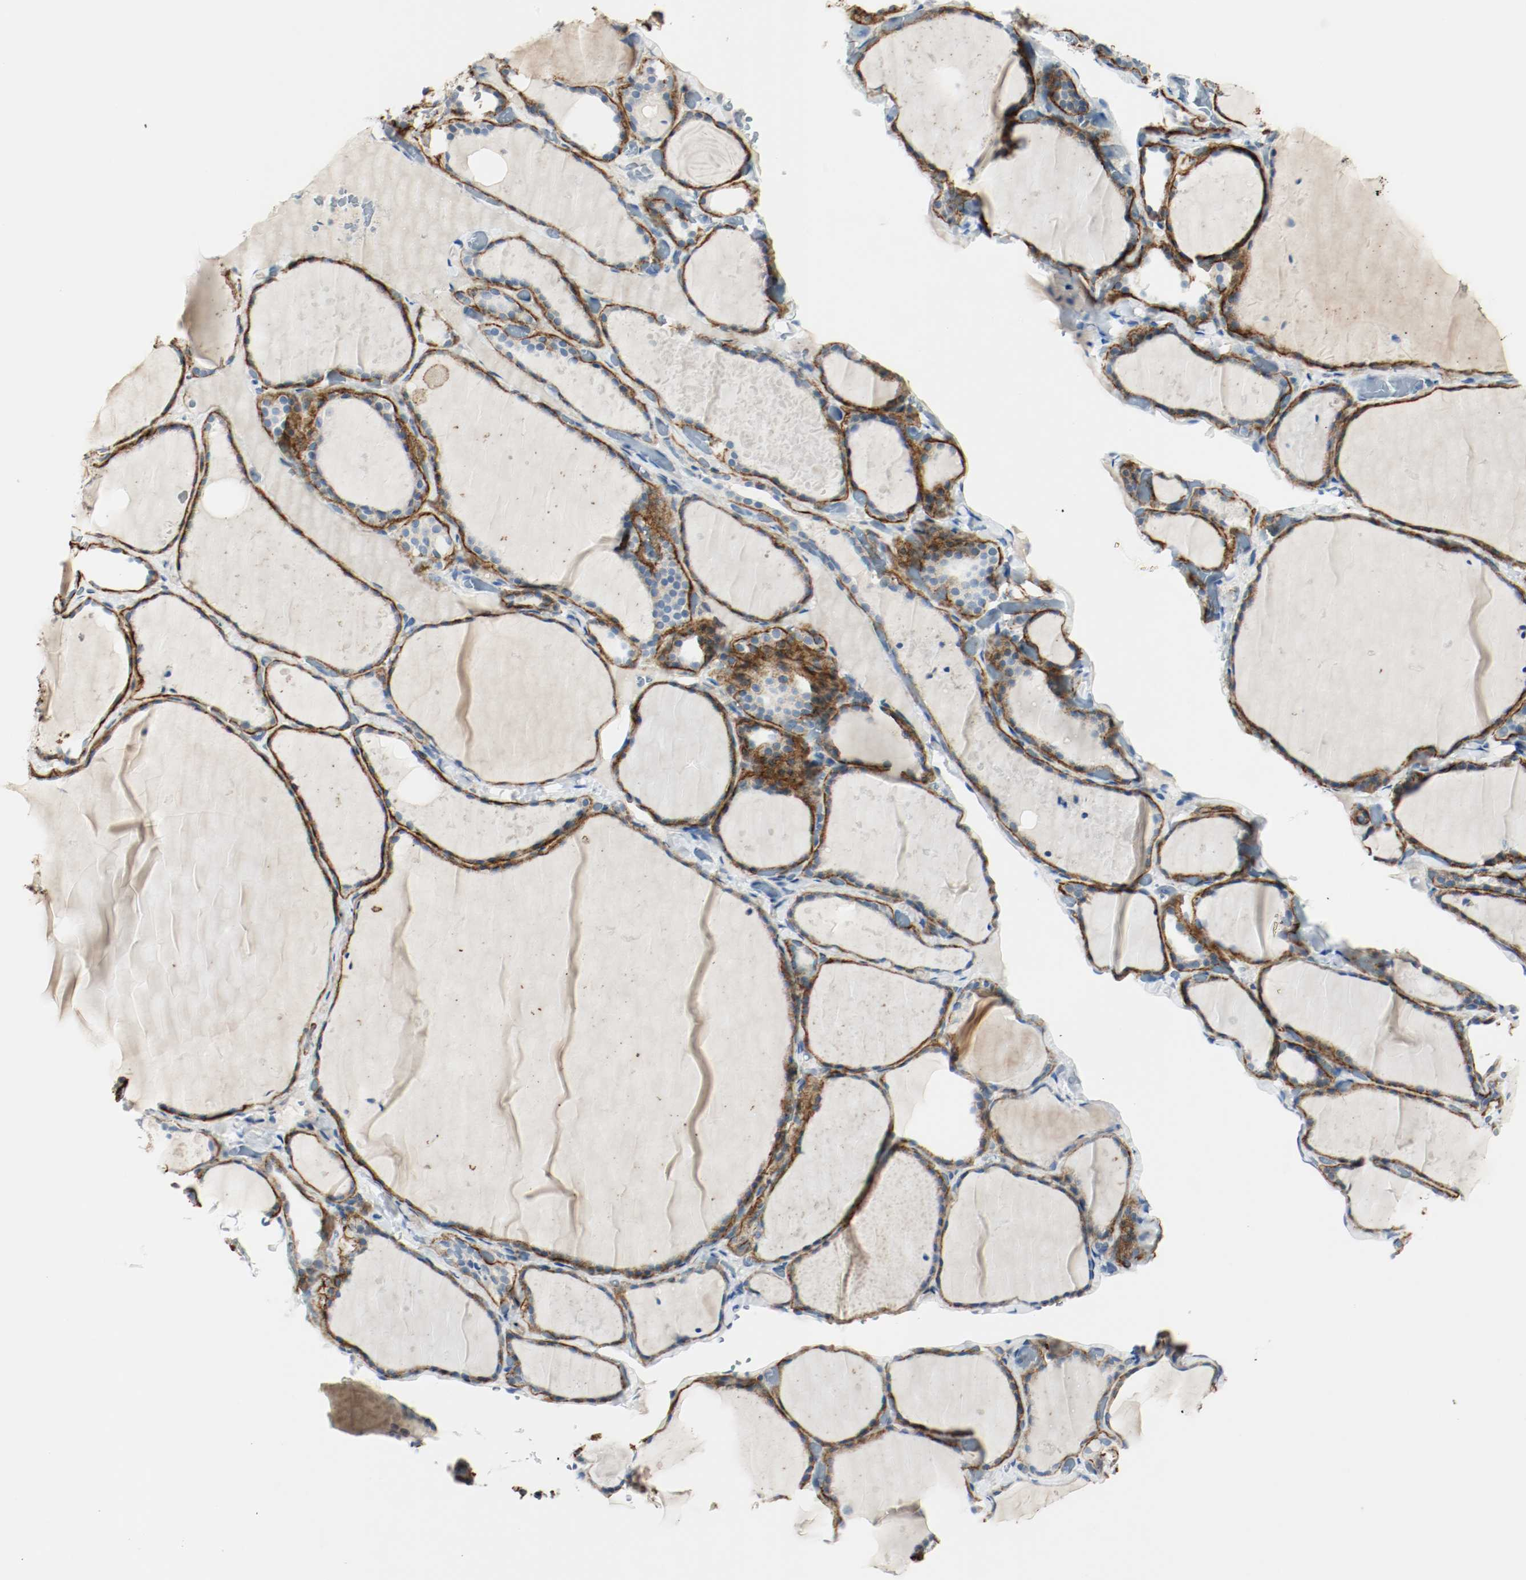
{"staining": {"intensity": "strong", "quantity": ">75%", "location": "cytoplasmic/membranous"}, "tissue": "thyroid gland", "cell_type": "Glandular cells", "image_type": "normal", "snomed": [{"axis": "morphology", "description": "Normal tissue, NOS"}, {"axis": "topography", "description": "Thyroid gland"}], "caption": "A high amount of strong cytoplasmic/membranous staining is present in approximately >75% of glandular cells in unremarkable thyroid gland.", "gene": "LAMB1", "patient": {"sex": "female", "age": 22}}